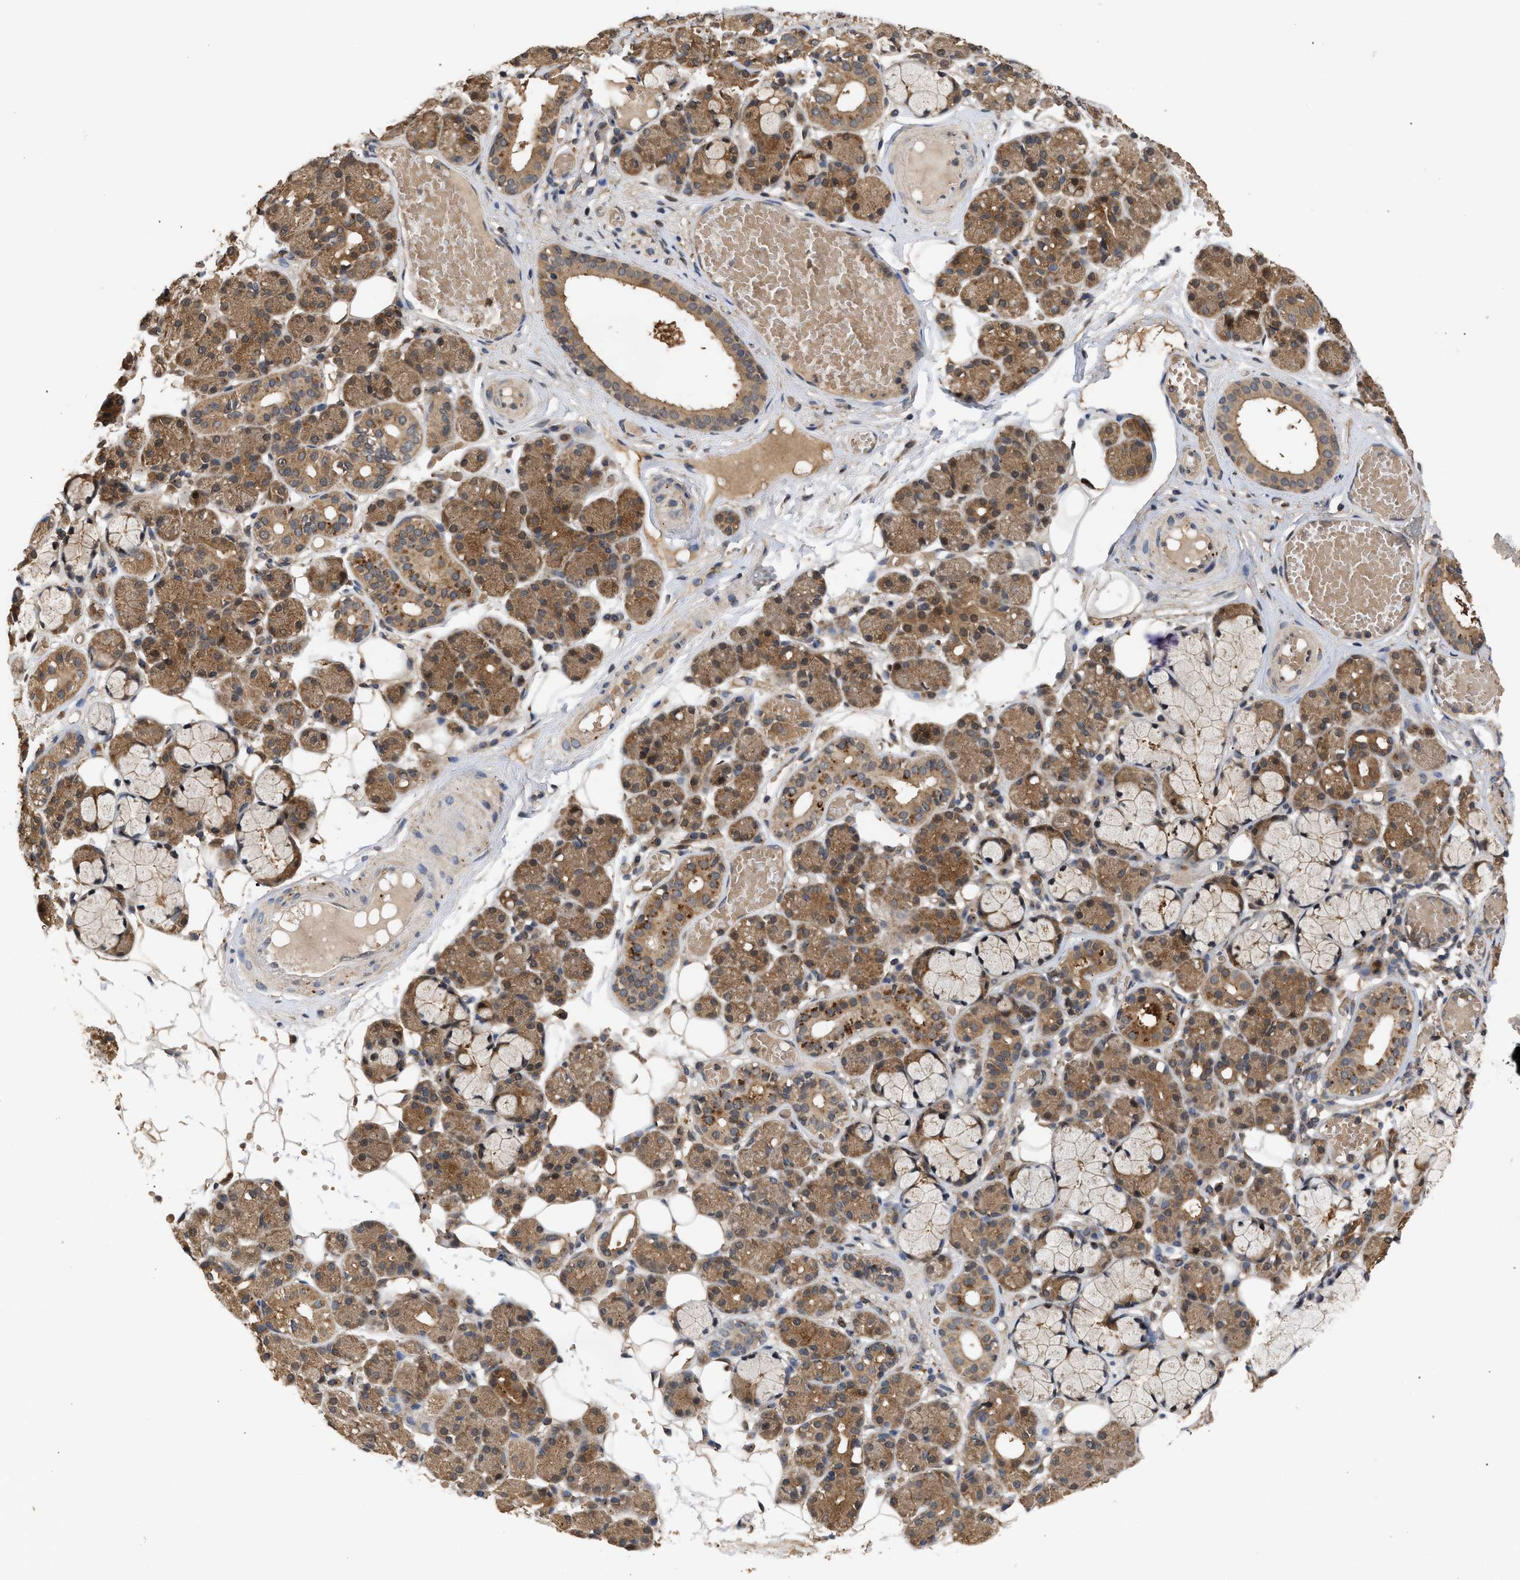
{"staining": {"intensity": "moderate", "quantity": ">75%", "location": "cytoplasmic/membranous,nuclear"}, "tissue": "salivary gland", "cell_type": "Glandular cells", "image_type": "normal", "snomed": [{"axis": "morphology", "description": "Normal tissue, NOS"}, {"axis": "topography", "description": "Salivary gland"}], "caption": "DAB immunohistochemical staining of benign human salivary gland shows moderate cytoplasmic/membranous,nuclear protein positivity in approximately >75% of glandular cells. (DAB IHC, brown staining for protein, blue staining for nuclei).", "gene": "FITM1", "patient": {"sex": "male", "age": 63}}